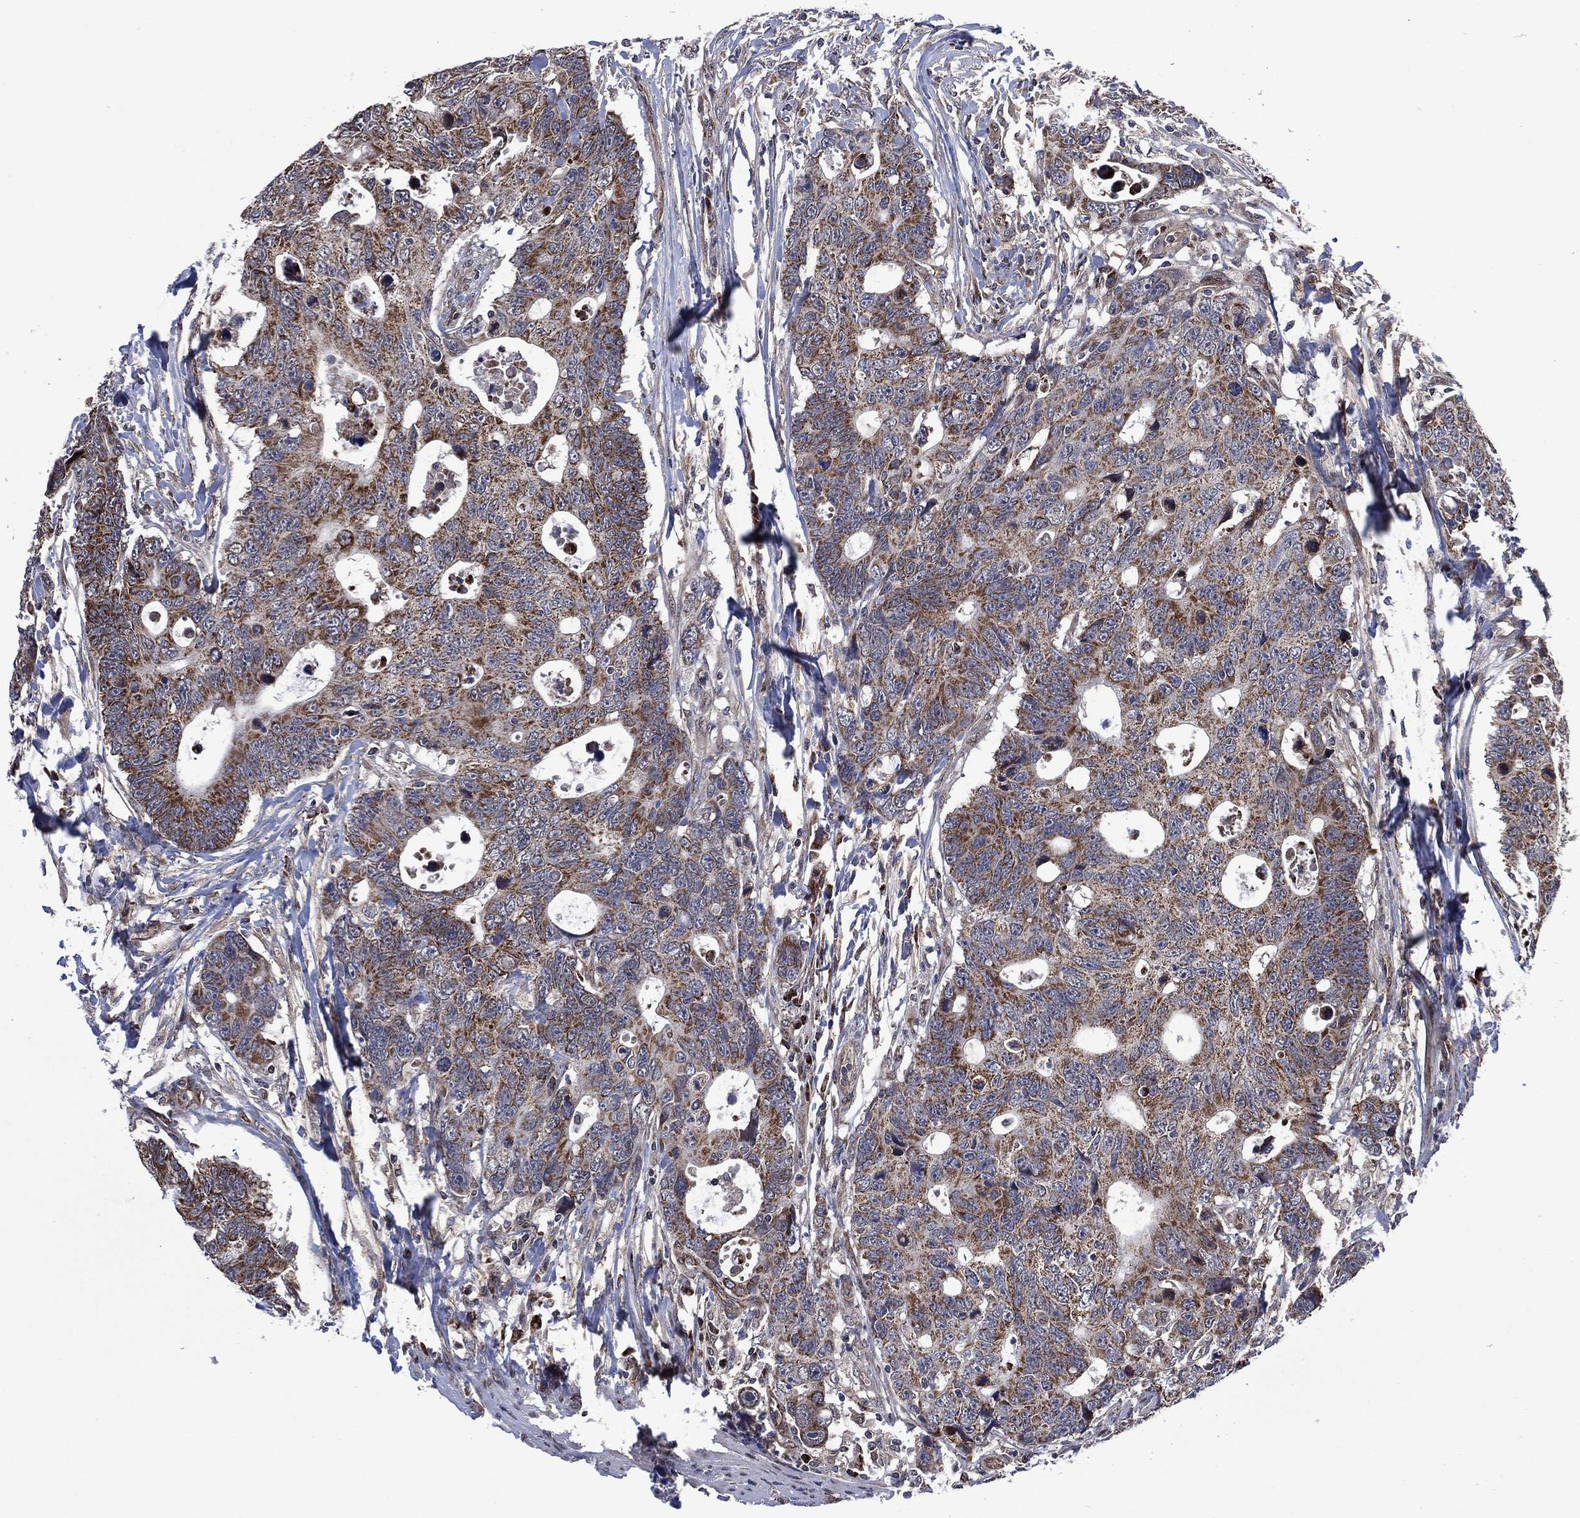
{"staining": {"intensity": "weak", "quantity": ">75%", "location": "cytoplasmic/membranous"}, "tissue": "colorectal cancer", "cell_type": "Tumor cells", "image_type": "cancer", "snomed": [{"axis": "morphology", "description": "Adenocarcinoma, NOS"}, {"axis": "topography", "description": "Colon"}], "caption": "Weak cytoplasmic/membranous expression for a protein is identified in approximately >75% of tumor cells of colorectal adenocarcinoma using immunohistochemistry (IHC).", "gene": "HTD2", "patient": {"sex": "female", "age": 77}}